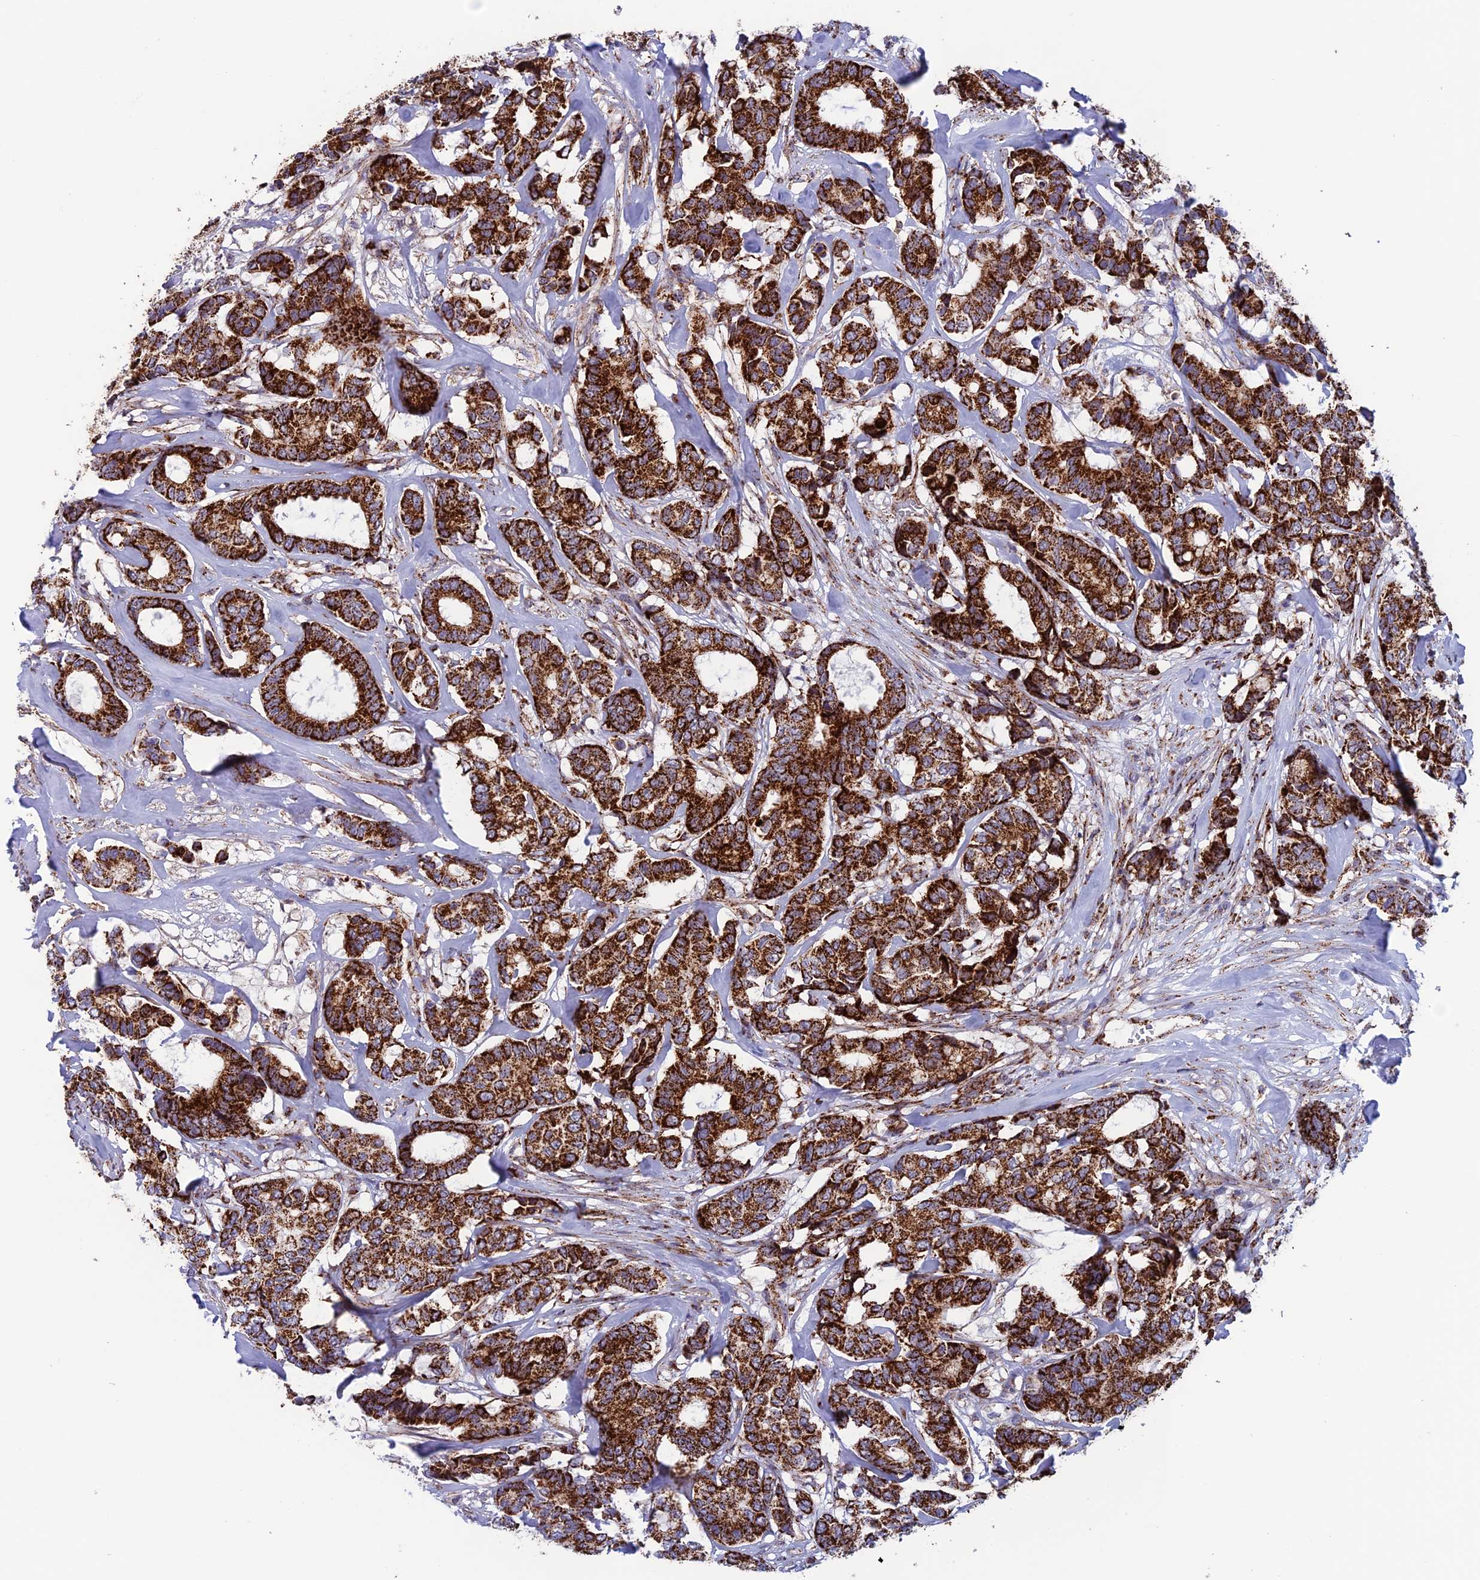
{"staining": {"intensity": "strong", "quantity": ">75%", "location": "cytoplasmic/membranous"}, "tissue": "breast cancer", "cell_type": "Tumor cells", "image_type": "cancer", "snomed": [{"axis": "morphology", "description": "Duct carcinoma"}, {"axis": "topography", "description": "Breast"}], "caption": "About >75% of tumor cells in invasive ductal carcinoma (breast) exhibit strong cytoplasmic/membranous protein expression as visualized by brown immunohistochemical staining.", "gene": "MRPS18B", "patient": {"sex": "female", "age": 87}}